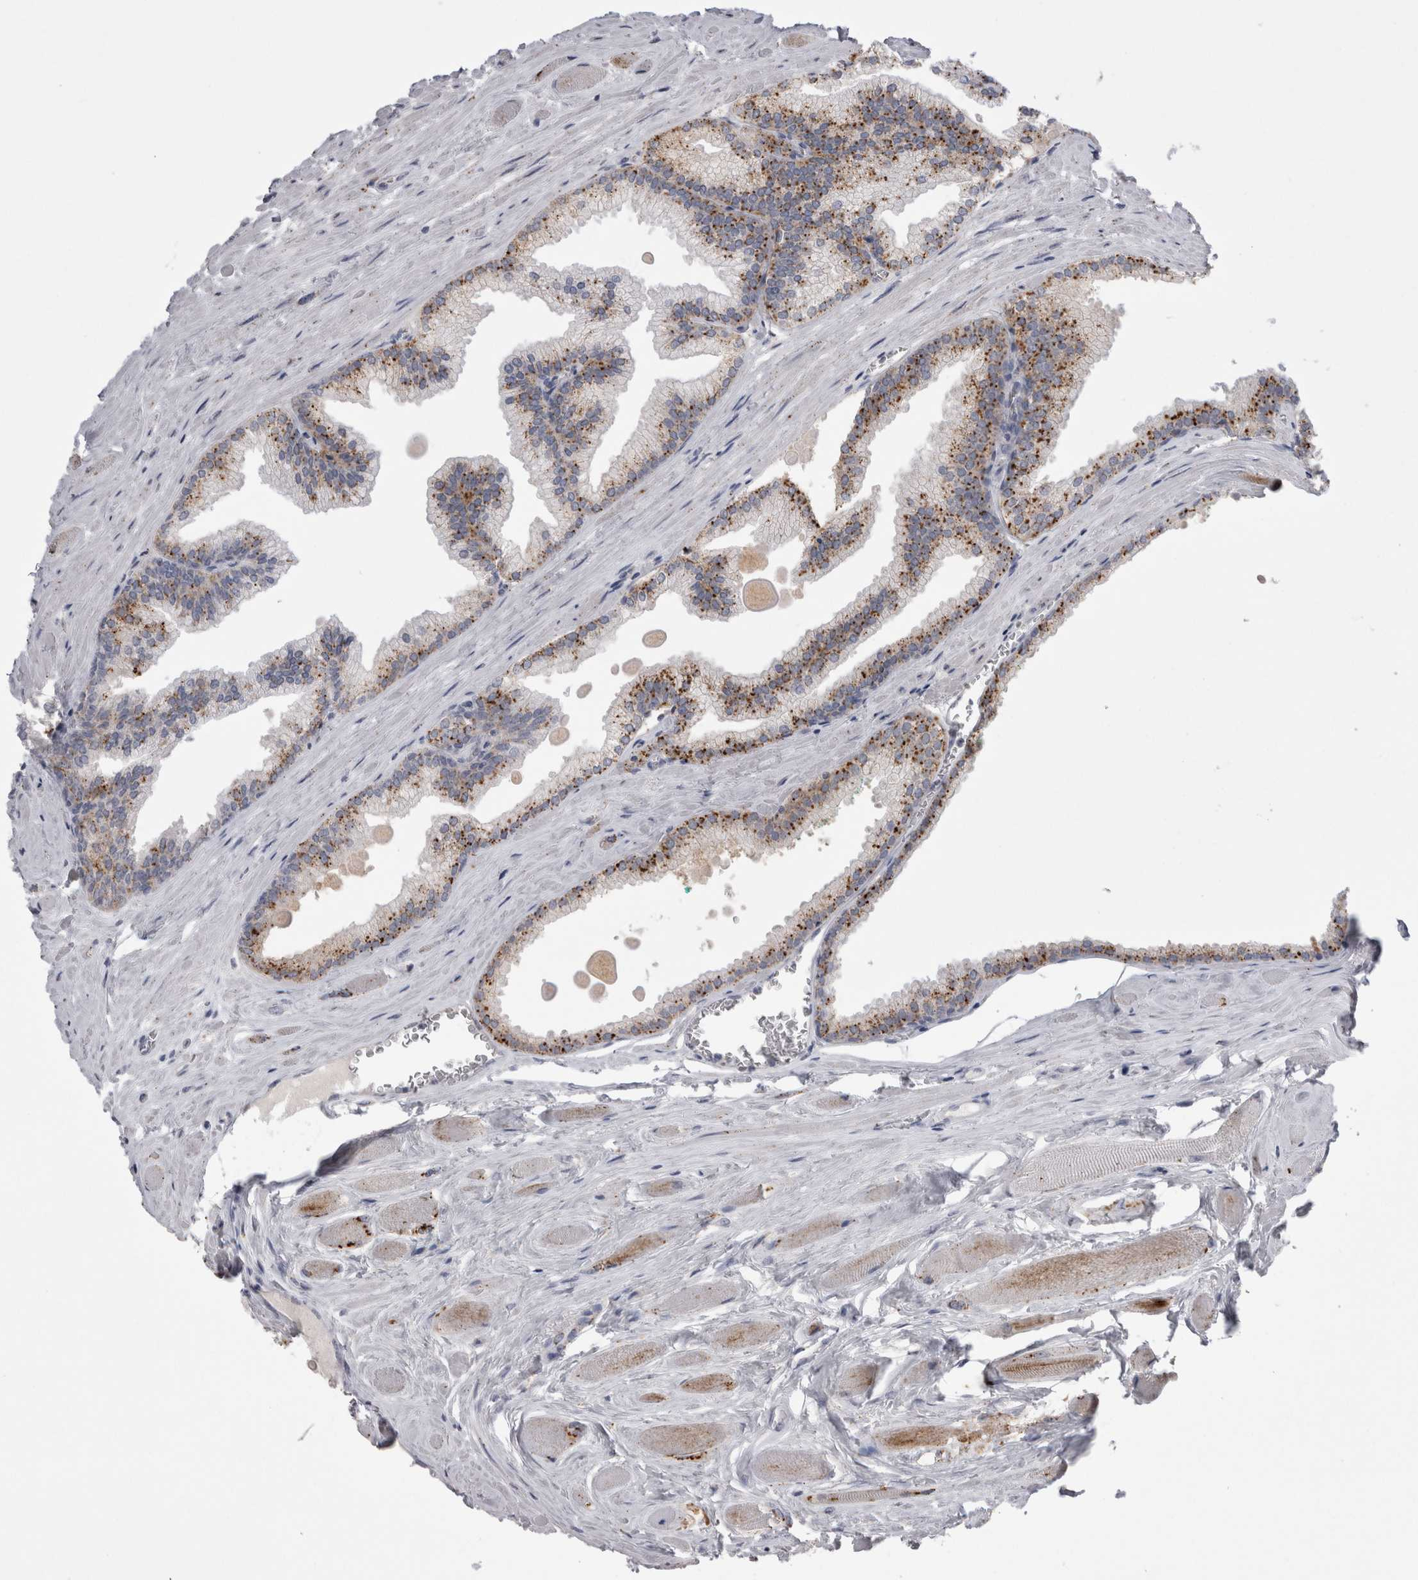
{"staining": {"intensity": "moderate", "quantity": ">75%", "location": "cytoplasmic/membranous"}, "tissue": "prostate cancer", "cell_type": "Tumor cells", "image_type": "cancer", "snomed": [{"axis": "morphology", "description": "Adenocarcinoma, Low grade"}, {"axis": "topography", "description": "Prostate"}], "caption": "Protein staining shows moderate cytoplasmic/membranous staining in approximately >75% of tumor cells in adenocarcinoma (low-grade) (prostate).", "gene": "EPDR1", "patient": {"sex": "male", "age": 59}}